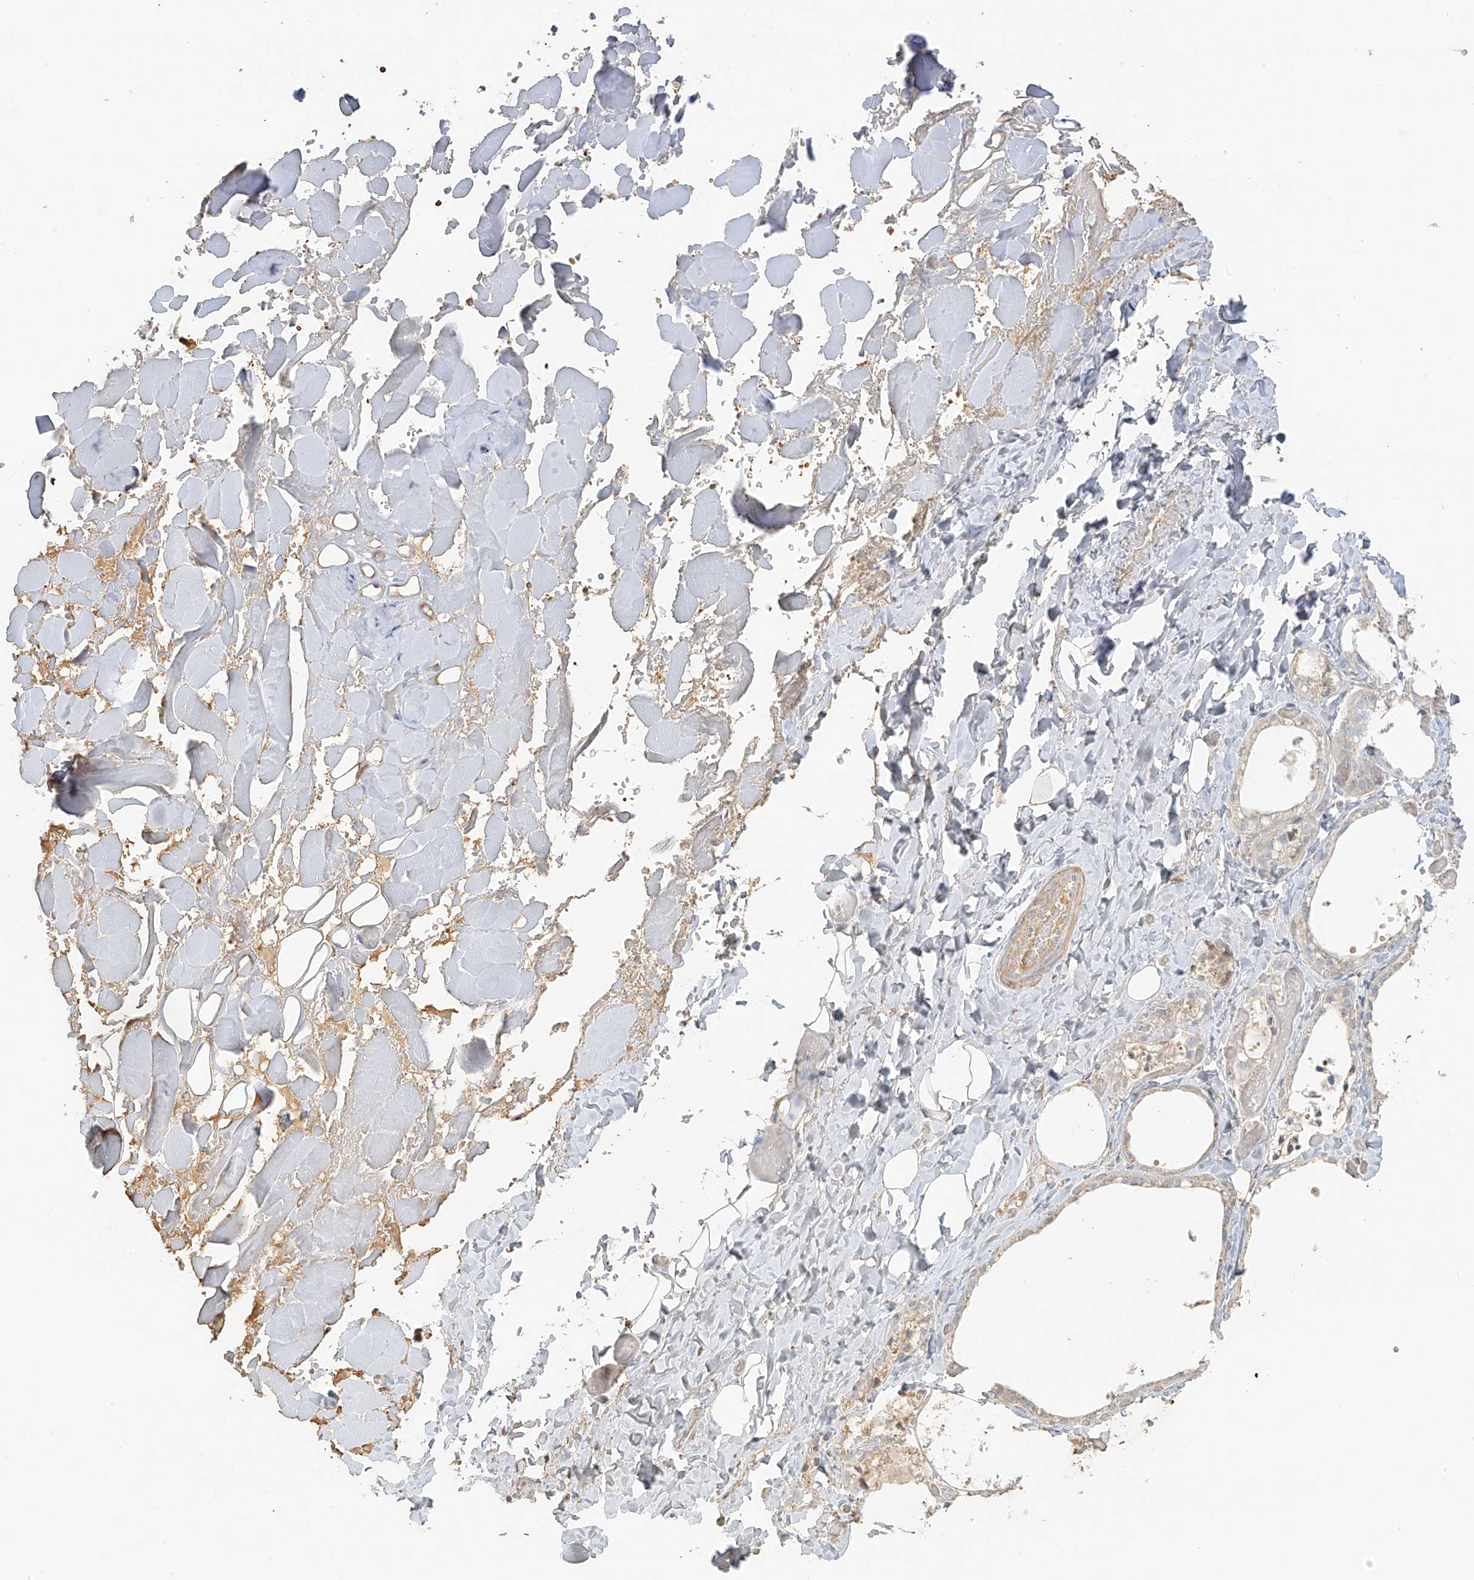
{"staining": {"intensity": "weak", "quantity": "25%-75%", "location": "cytoplasmic/membranous"}, "tissue": "thyroid gland", "cell_type": "Glandular cells", "image_type": "normal", "snomed": [{"axis": "morphology", "description": "Normal tissue, NOS"}, {"axis": "topography", "description": "Thyroid gland"}], "caption": "This is an image of immunohistochemistry (IHC) staining of unremarkable thyroid gland, which shows weak expression in the cytoplasmic/membranous of glandular cells.", "gene": "UPK1B", "patient": {"sex": "female", "age": 44}}